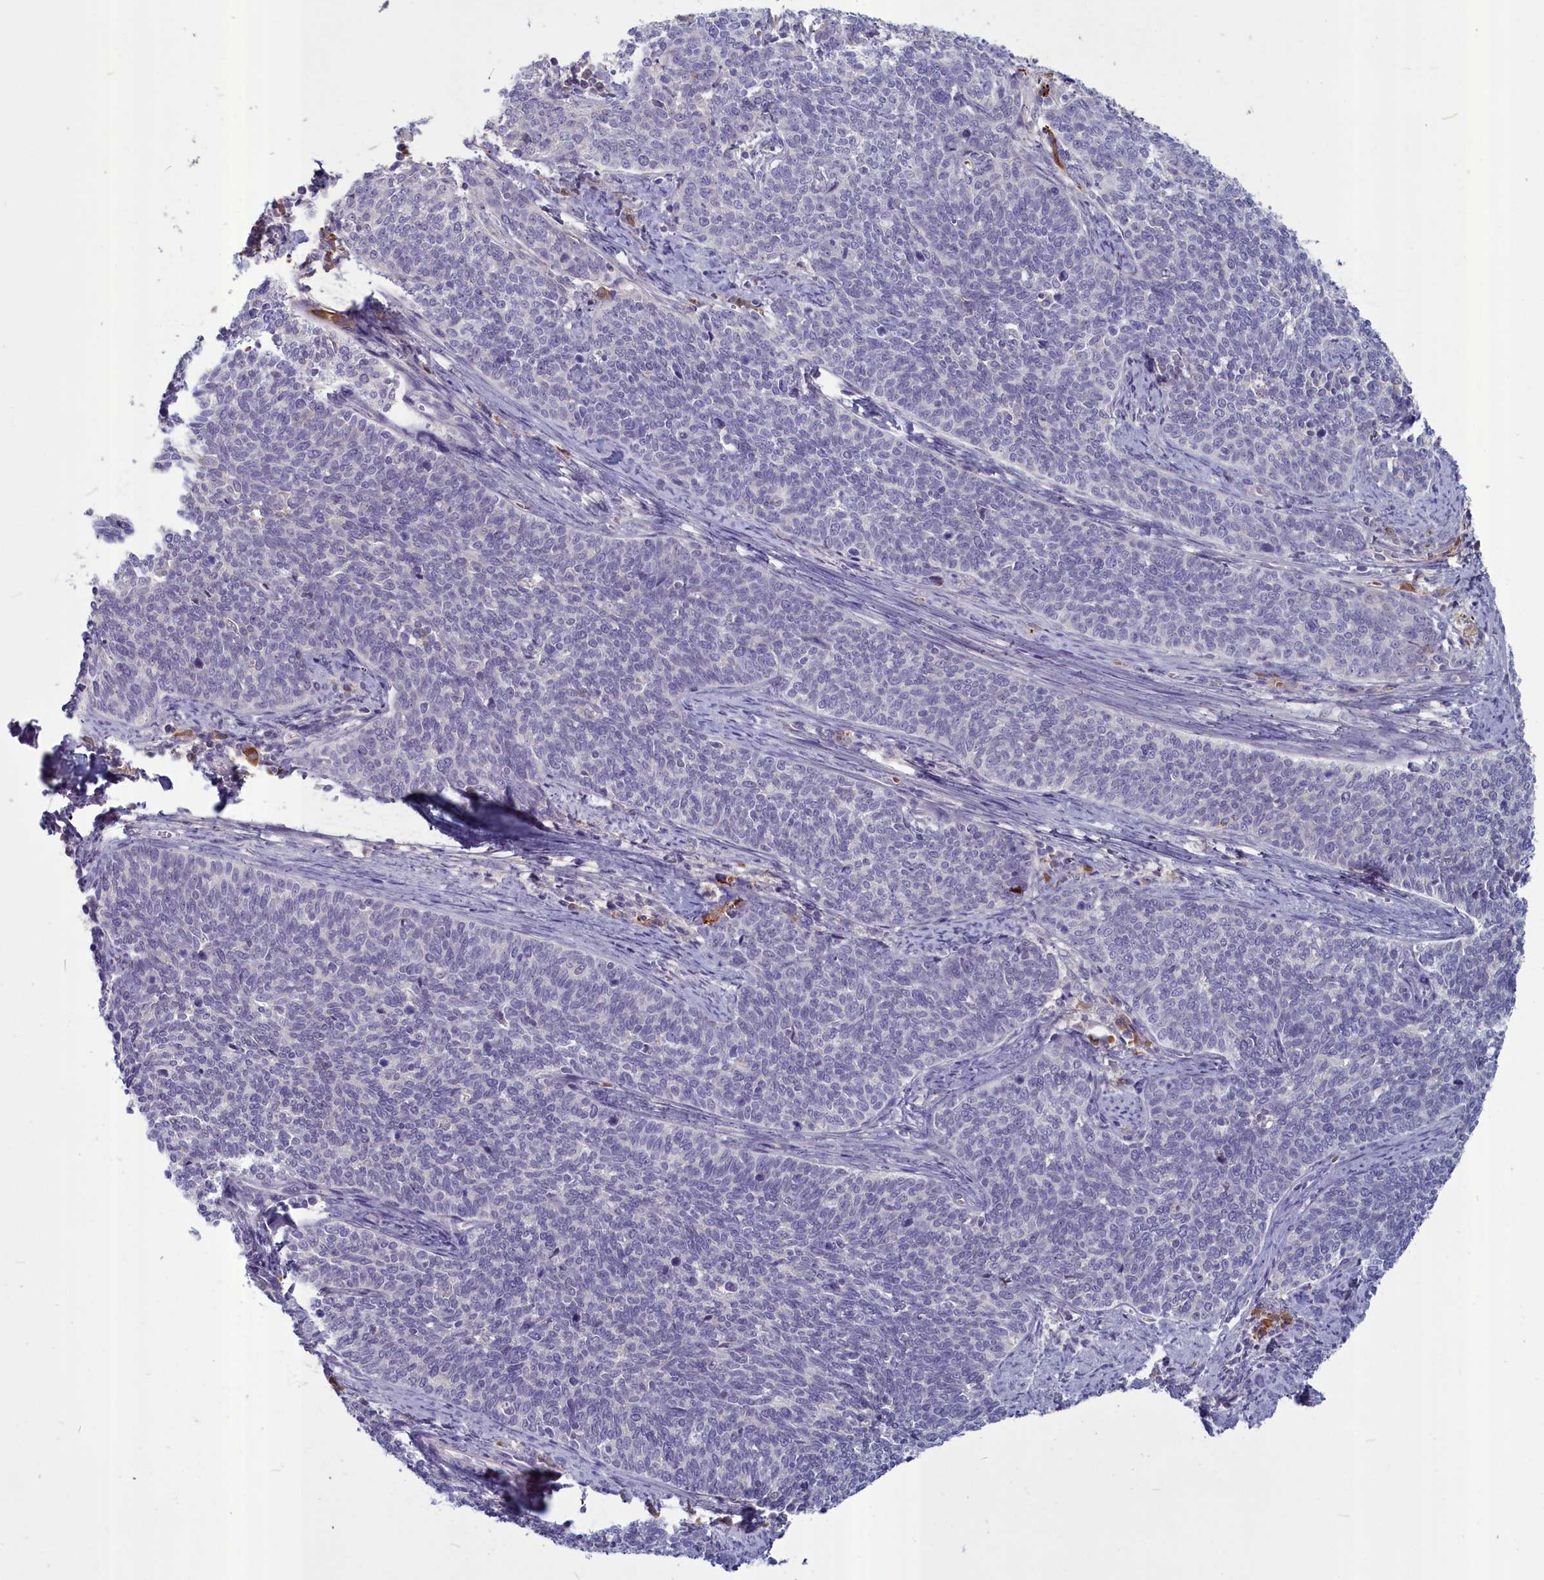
{"staining": {"intensity": "negative", "quantity": "none", "location": "none"}, "tissue": "cervical cancer", "cell_type": "Tumor cells", "image_type": "cancer", "snomed": [{"axis": "morphology", "description": "Squamous cell carcinoma, NOS"}, {"axis": "topography", "description": "Cervix"}], "caption": "The image demonstrates no staining of tumor cells in cervical cancer (squamous cell carcinoma). The staining is performed using DAB brown chromogen with nuclei counter-stained in using hematoxylin.", "gene": "SV2C", "patient": {"sex": "female", "age": 39}}